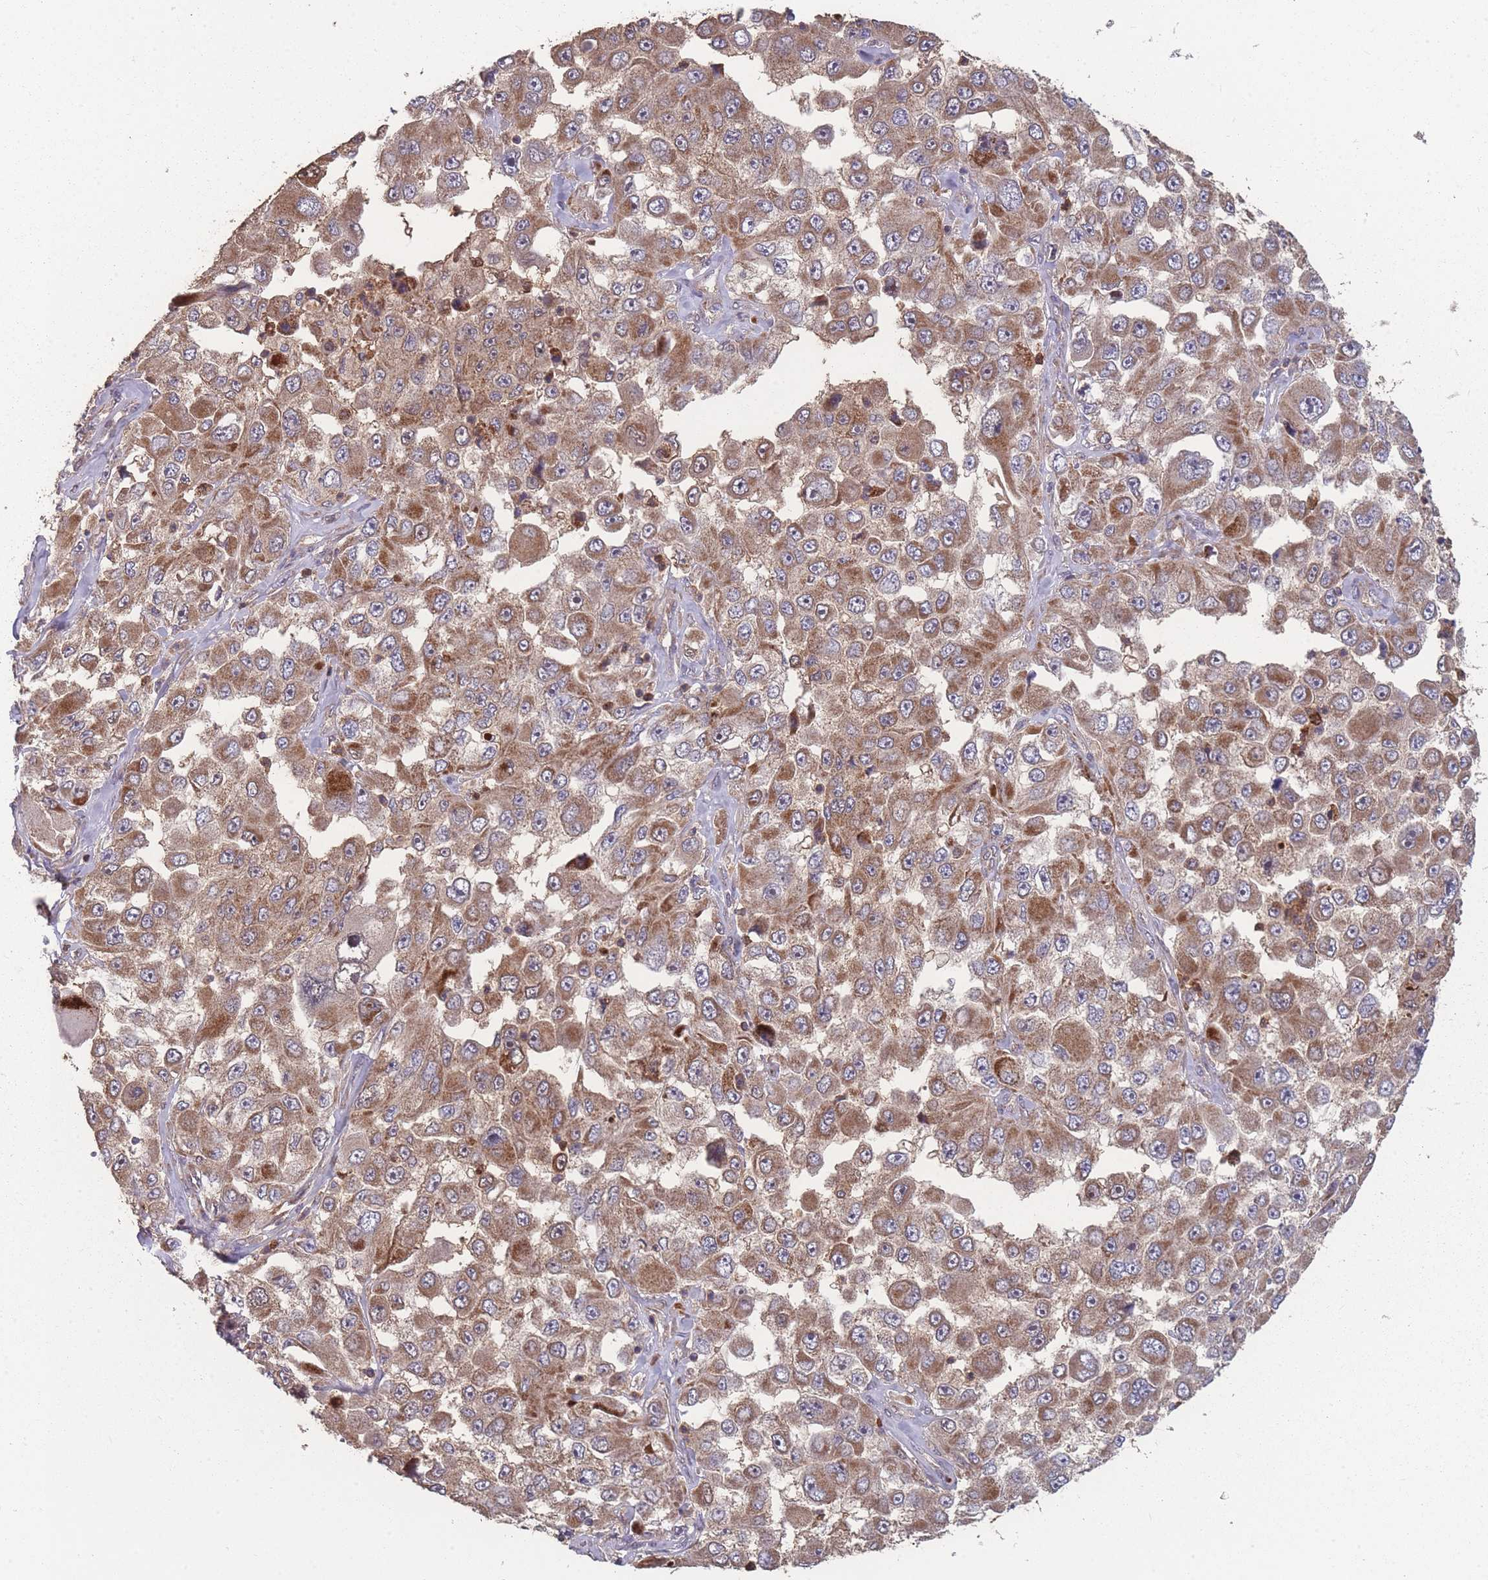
{"staining": {"intensity": "moderate", "quantity": ">75%", "location": "cytoplasmic/membranous"}, "tissue": "melanoma", "cell_type": "Tumor cells", "image_type": "cancer", "snomed": [{"axis": "morphology", "description": "Malignant melanoma, Metastatic site"}, {"axis": "topography", "description": "Lymph node"}], "caption": "The image displays staining of melanoma, revealing moderate cytoplasmic/membranous protein expression (brown color) within tumor cells.", "gene": "SLC35B4", "patient": {"sex": "male", "age": 62}}